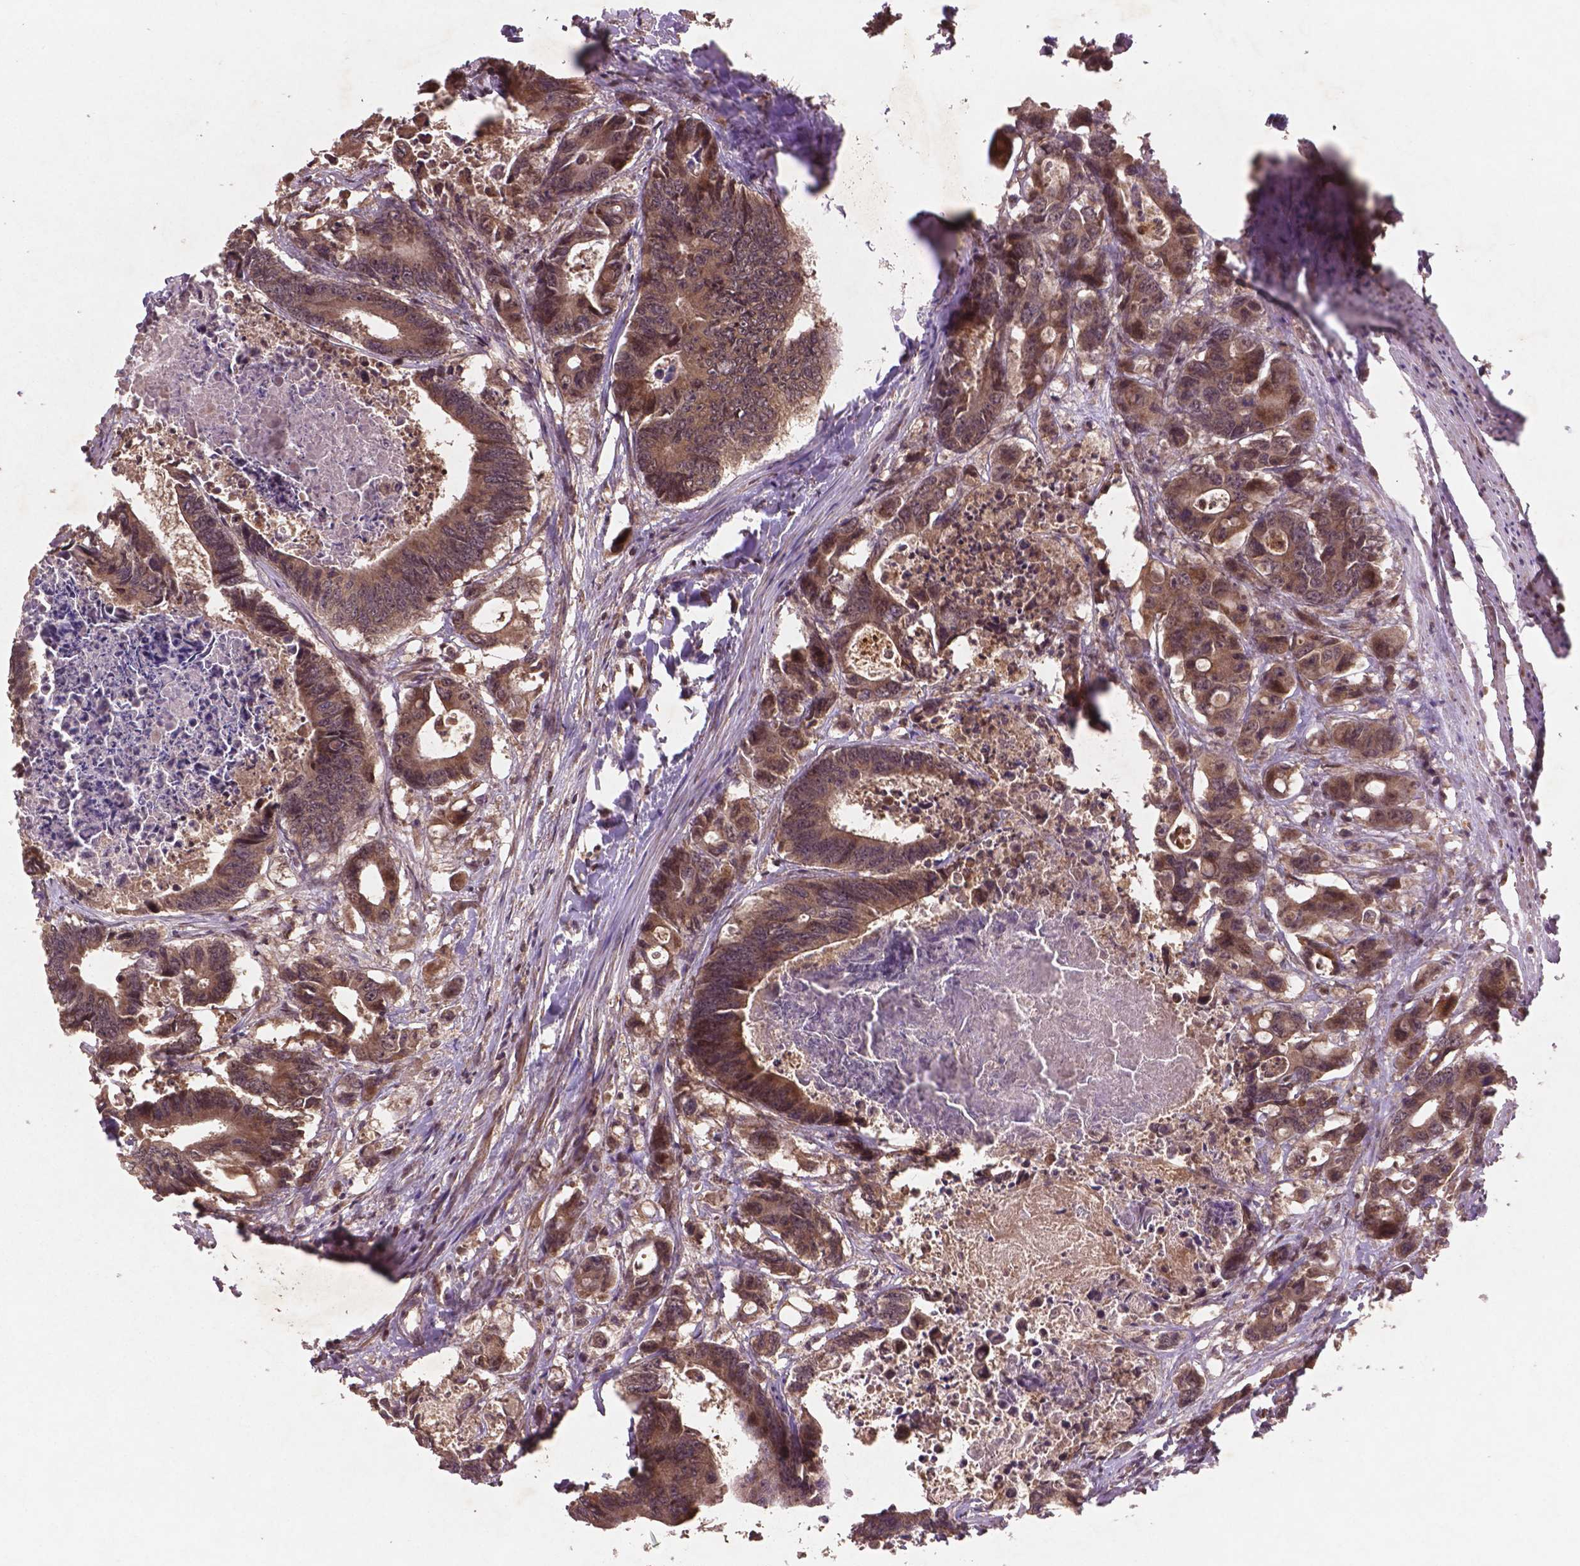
{"staining": {"intensity": "moderate", "quantity": ">75%", "location": "cytoplasmic/membranous,nuclear"}, "tissue": "colorectal cancer", "cell_type": "Tumor cells", "image_type": "cancer", "snomed": [{"axis": "morphology", "description": "Adenocarcinoma, NOS"}, {"axis": "topography", "description": "Rectum"}], "caption": "Adenocarcinoma (colorectal) stained for a protein (brown) shows moderate cytoplasmic/membranous and nuclear positive expression in approximately >75% of tumor cells.", "gene": "NIPAL2", "patient": {"sex": "male", "age": 54}}